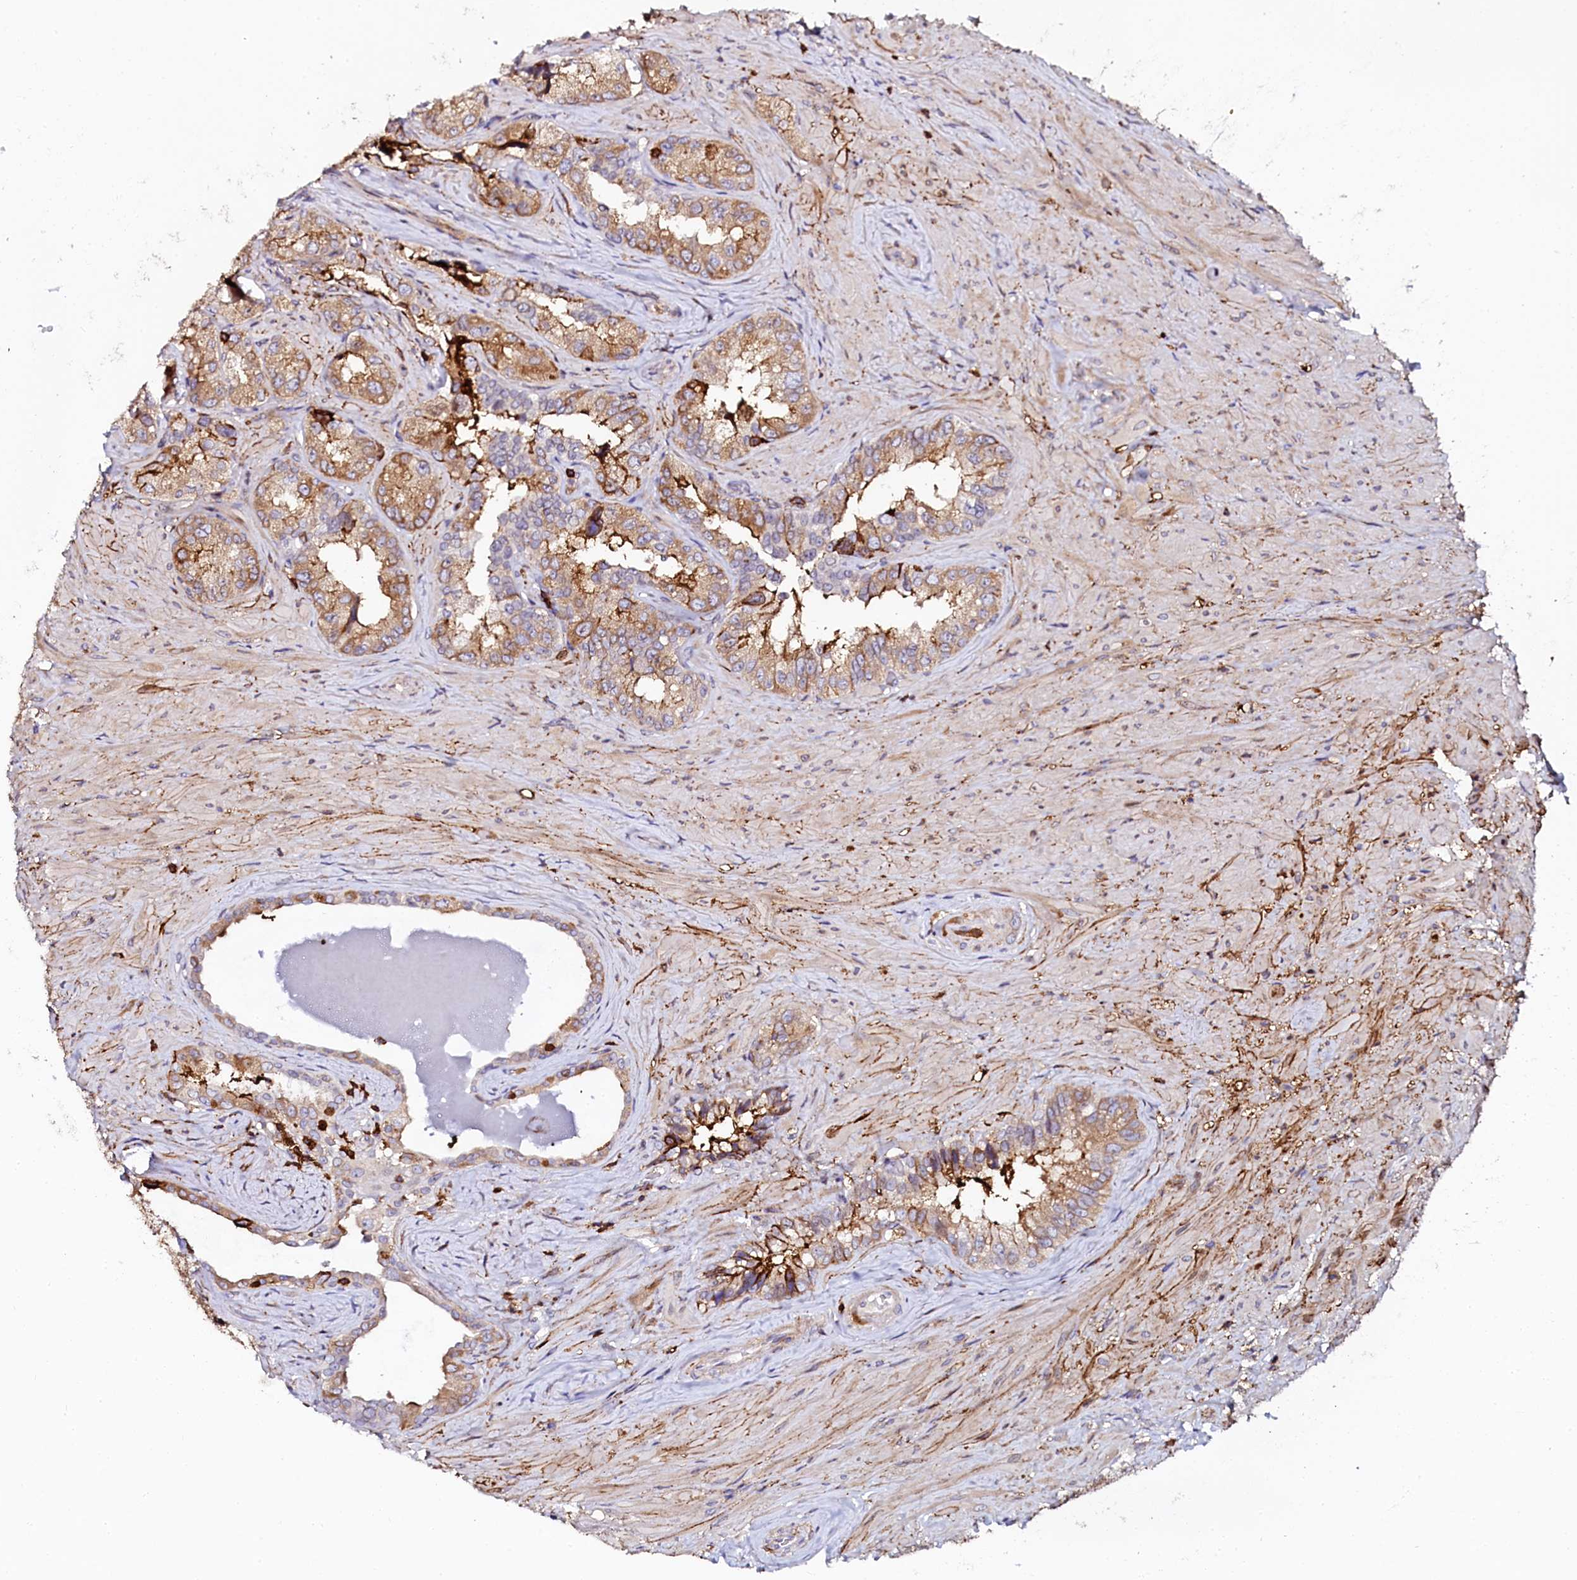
{"staining": {"intensity": "moderate", "quantity": "25%-75%", "location": "cytoplasmic/membranous"}, "tissue": "seminal vesicle", "cell_type": "Glandular cells", "image_type": "normal", "snomed": [{"axis": "morphology", "description": "Normal tissue, NOS"}, {"axis": "topography", "description": "Seminal veicle"}, {"axis": "topography", "description": "Peripheral nerve tissue"}], "caption": "Protein expression by immunohistochemistry exhibits moderate cytoplasmic/membranous staining in approximately 25%-75% of glandular cells in normal seminal vesicle. (DAB = brown stain, brightfield microscopy at high magnification).", "gene": "AAAS", "patient": {"sex": "male", "age": 67}}